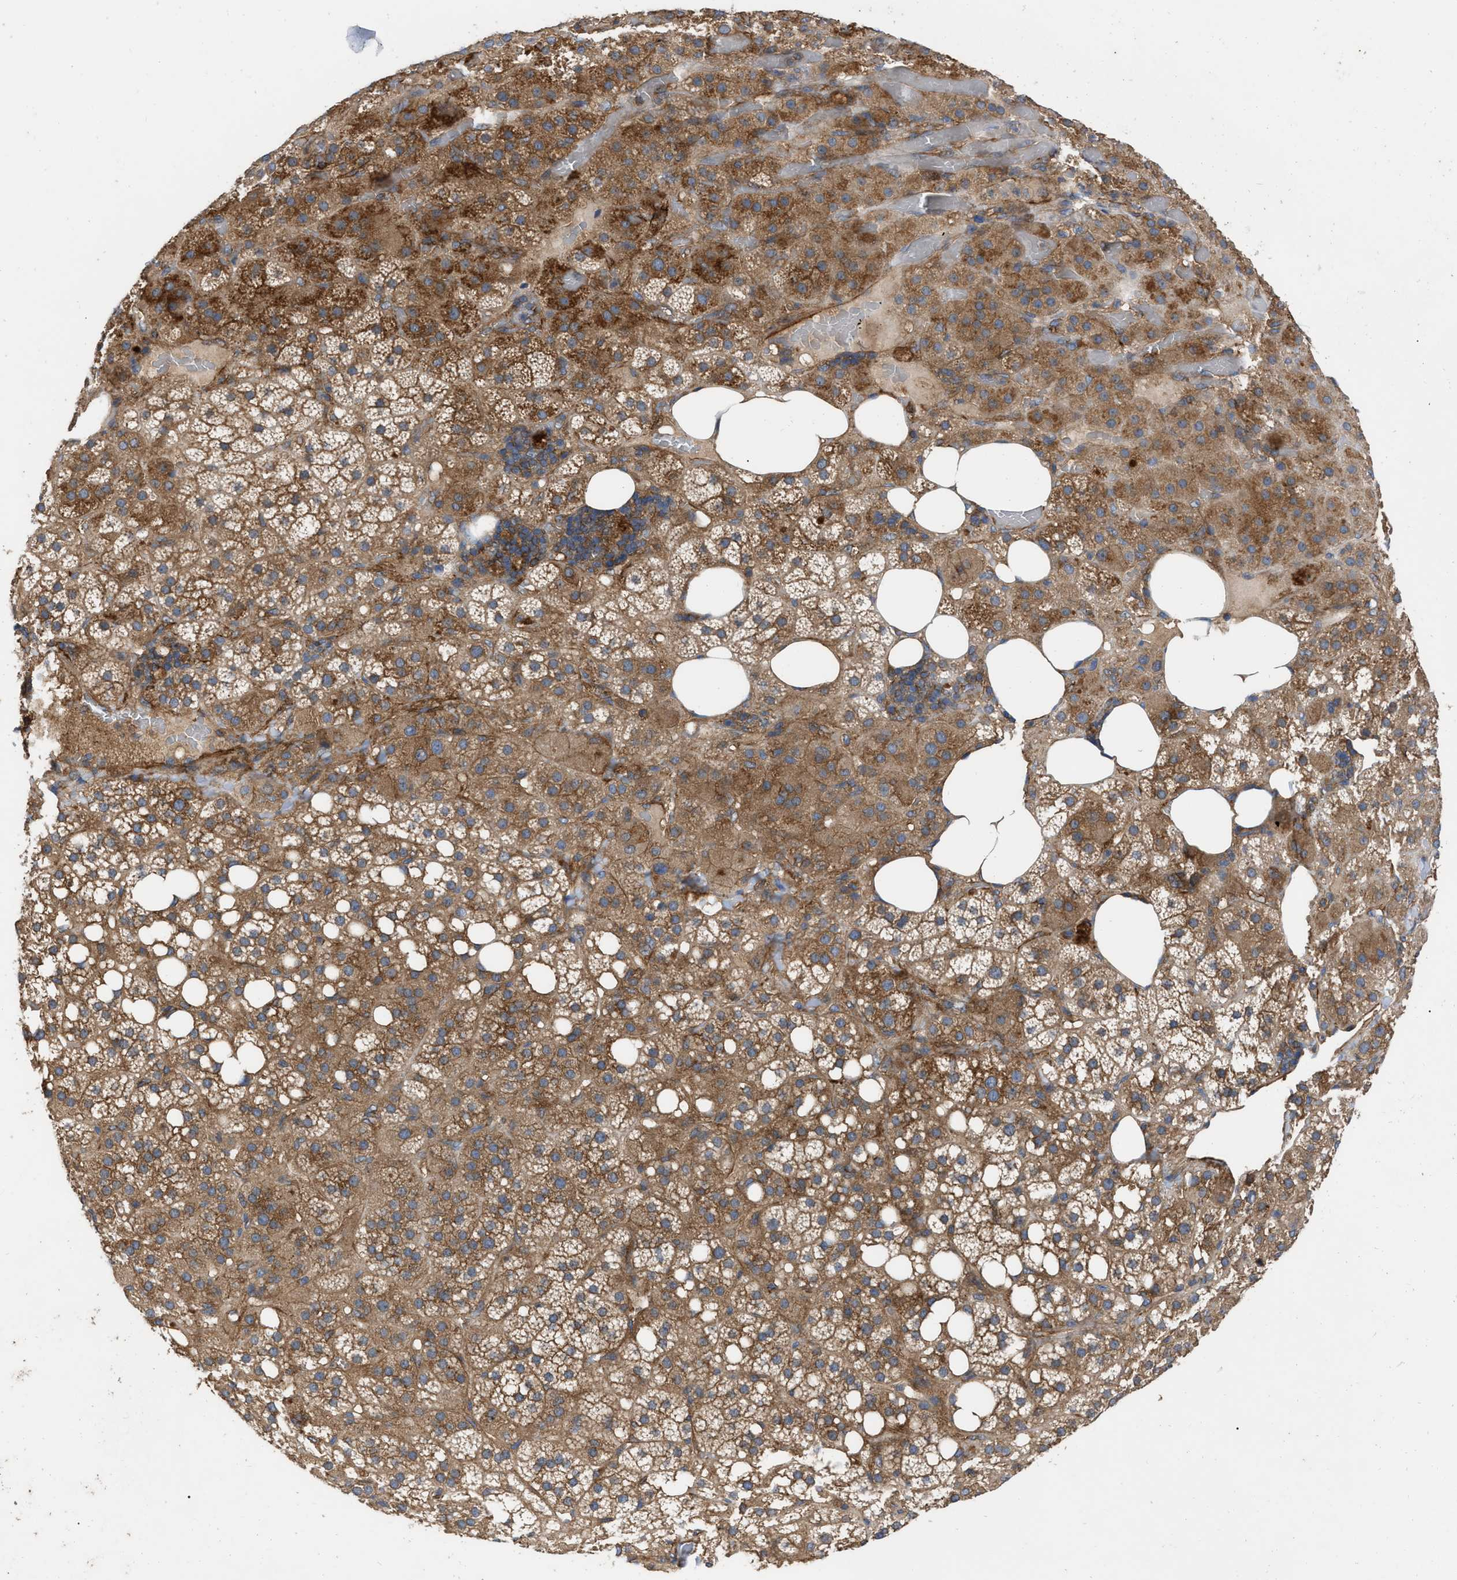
{"staining": {"intensity": "moderate", "quantity": ">75%", "location": "cytoplasmic/membranous"}, "tissue": "adrenal gland", "cell_type": "Glandular cells", "image_type": "normal", "snomed": [{"axis": "morphology", "description": "Normal tissue, NOS"}, {"axis": "topography", "description": "Adrenal gland"}], "caption": "This micrograph displays normal adrenal gland stained with IHC to label a protein in brown. The cytoplasmic/membranous of glandular cells show moderate positivity for the protein. Nuclei are counter-stained blue.", "gene": "RABEP1", "patient": {"sex": "female", "age": 59}}